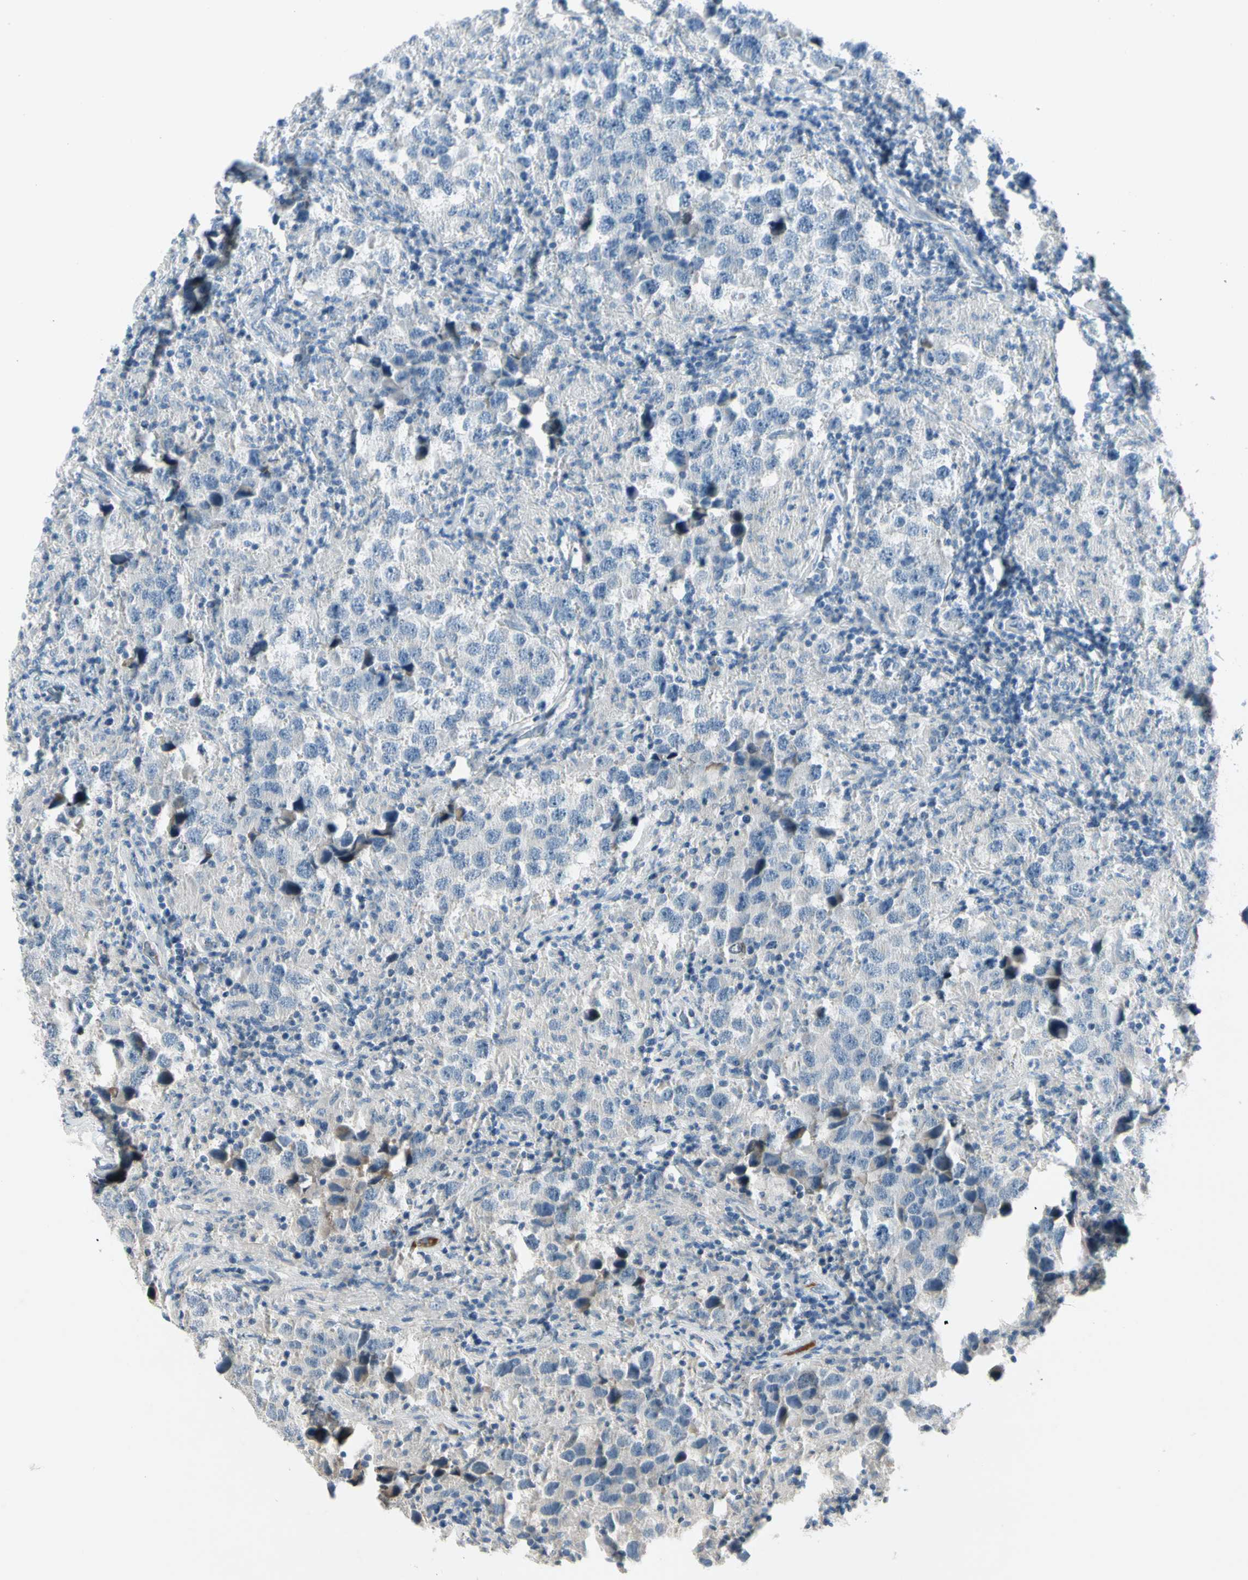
{"staining": {"intensity": "negative", "quantity": "none", "location": "none"}, "tissue": "testis cancer", "cell_type": "Tumor cells", "image_type": "cancer", "snomed": [{"axis": "morphology", "description": "Carcinoma, Embryonal, NOS"}, {"axis": "topography", "description": "Testis"}], "caption": "IHC of human embryonal carcinoma (testis) exhibits no staining in tumor cells.", "gene": "SERPIND1", "patient": {"sex": "male", "age": 21}}